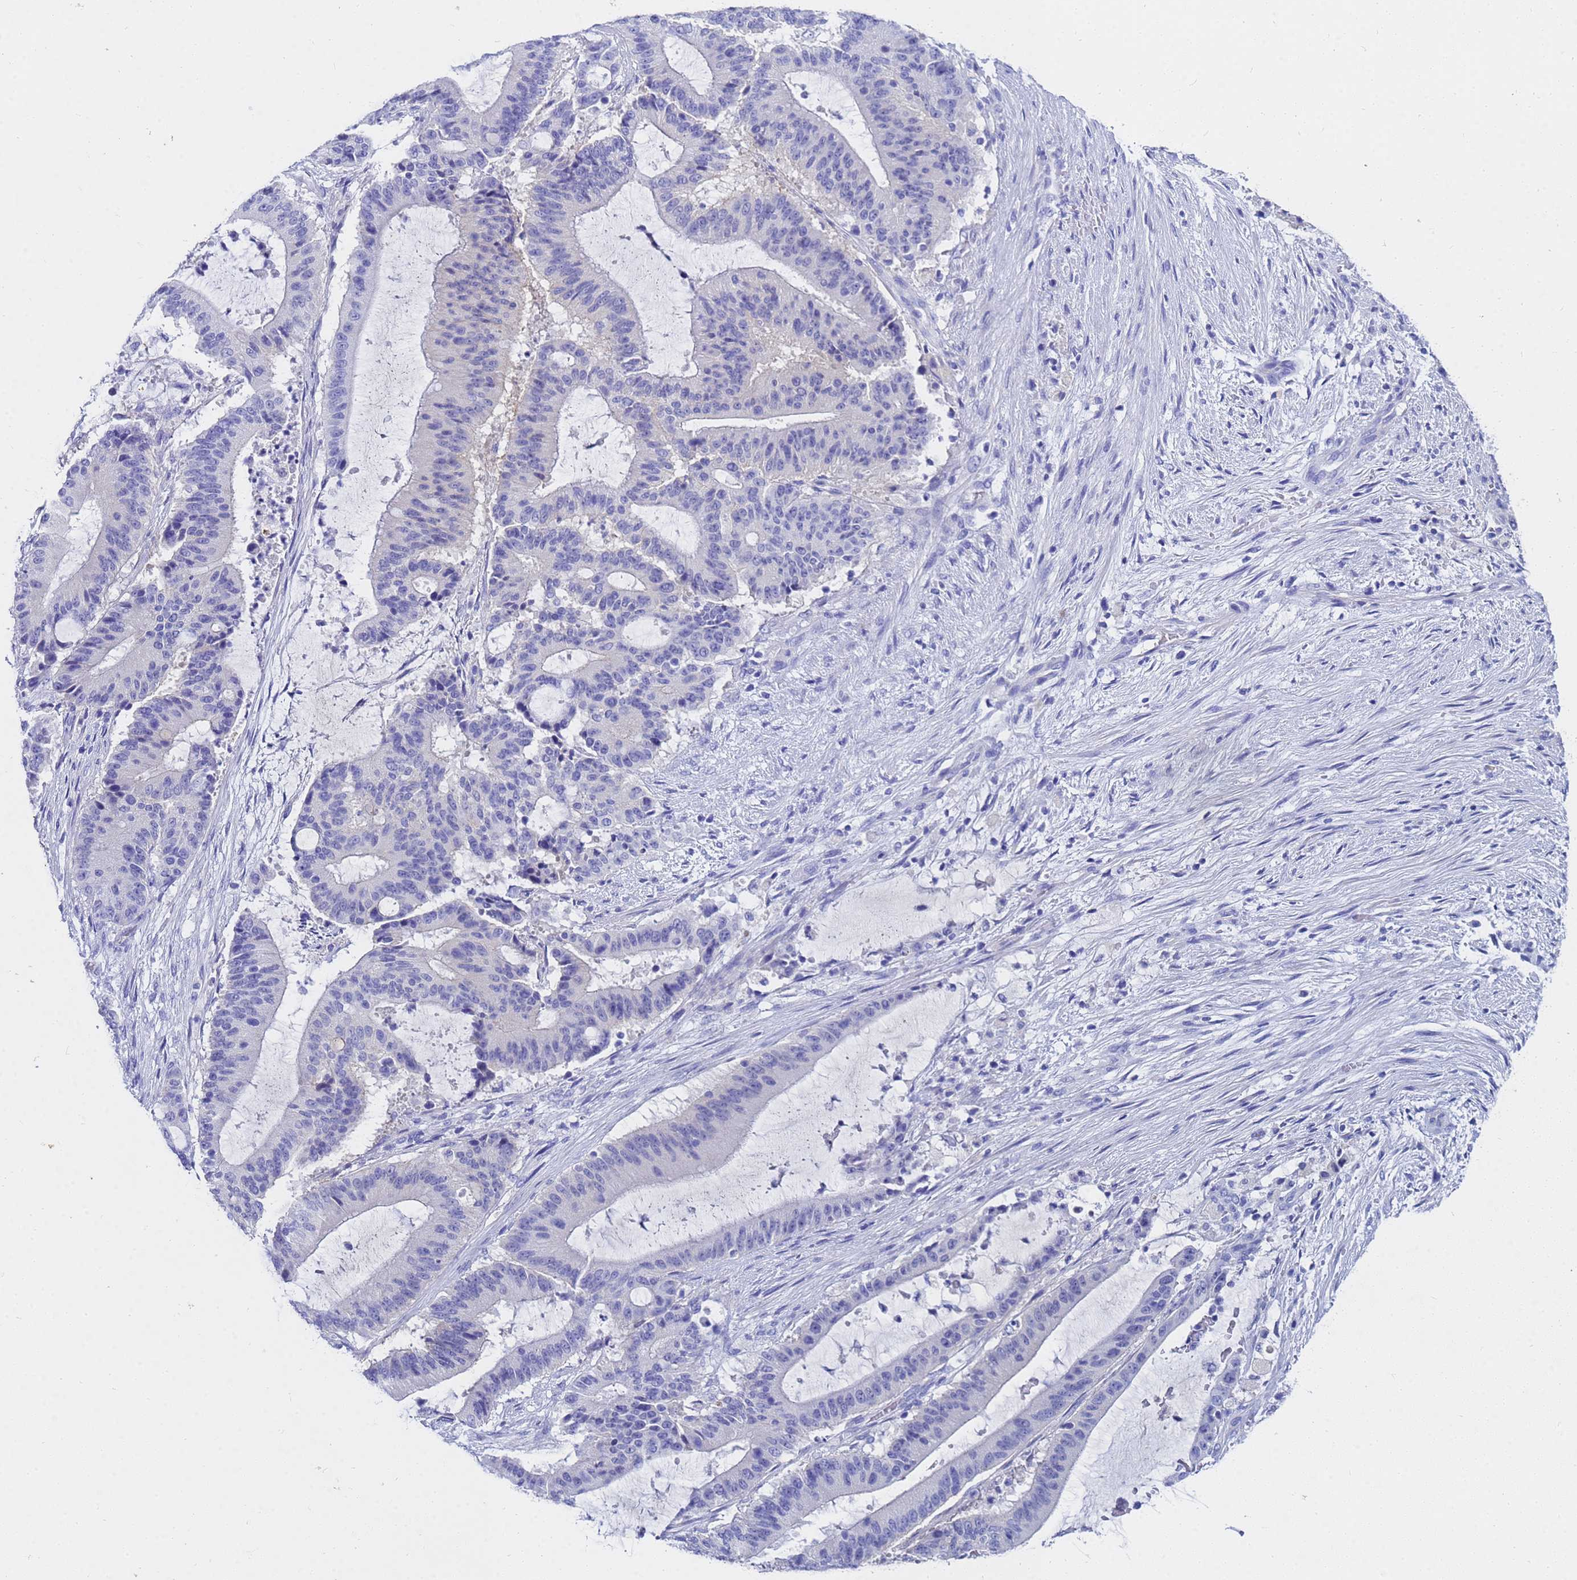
{"staining": {"intensity": "negative", "quantity": "none", "location": "none"}, "tissue": "liver cancer", "cell_type": "Tumor cells", "image_type": "cancer", "snomed": [{"axis": "morphology", "description": "Normal tissue, NOS"}, {"axis": "morphology", "description": "Cholangiocarcinoma"}, {"axis": "topography", "description": "Liver"}, {"axis": "topography", "description": "Peripheral nerve tissue"}], "caption": "Protein analysis of liver cancer exhibits no significant expression in tumor cells.", "gene": "C2orf72", "patient": {"sex": "female", "age": 73}}